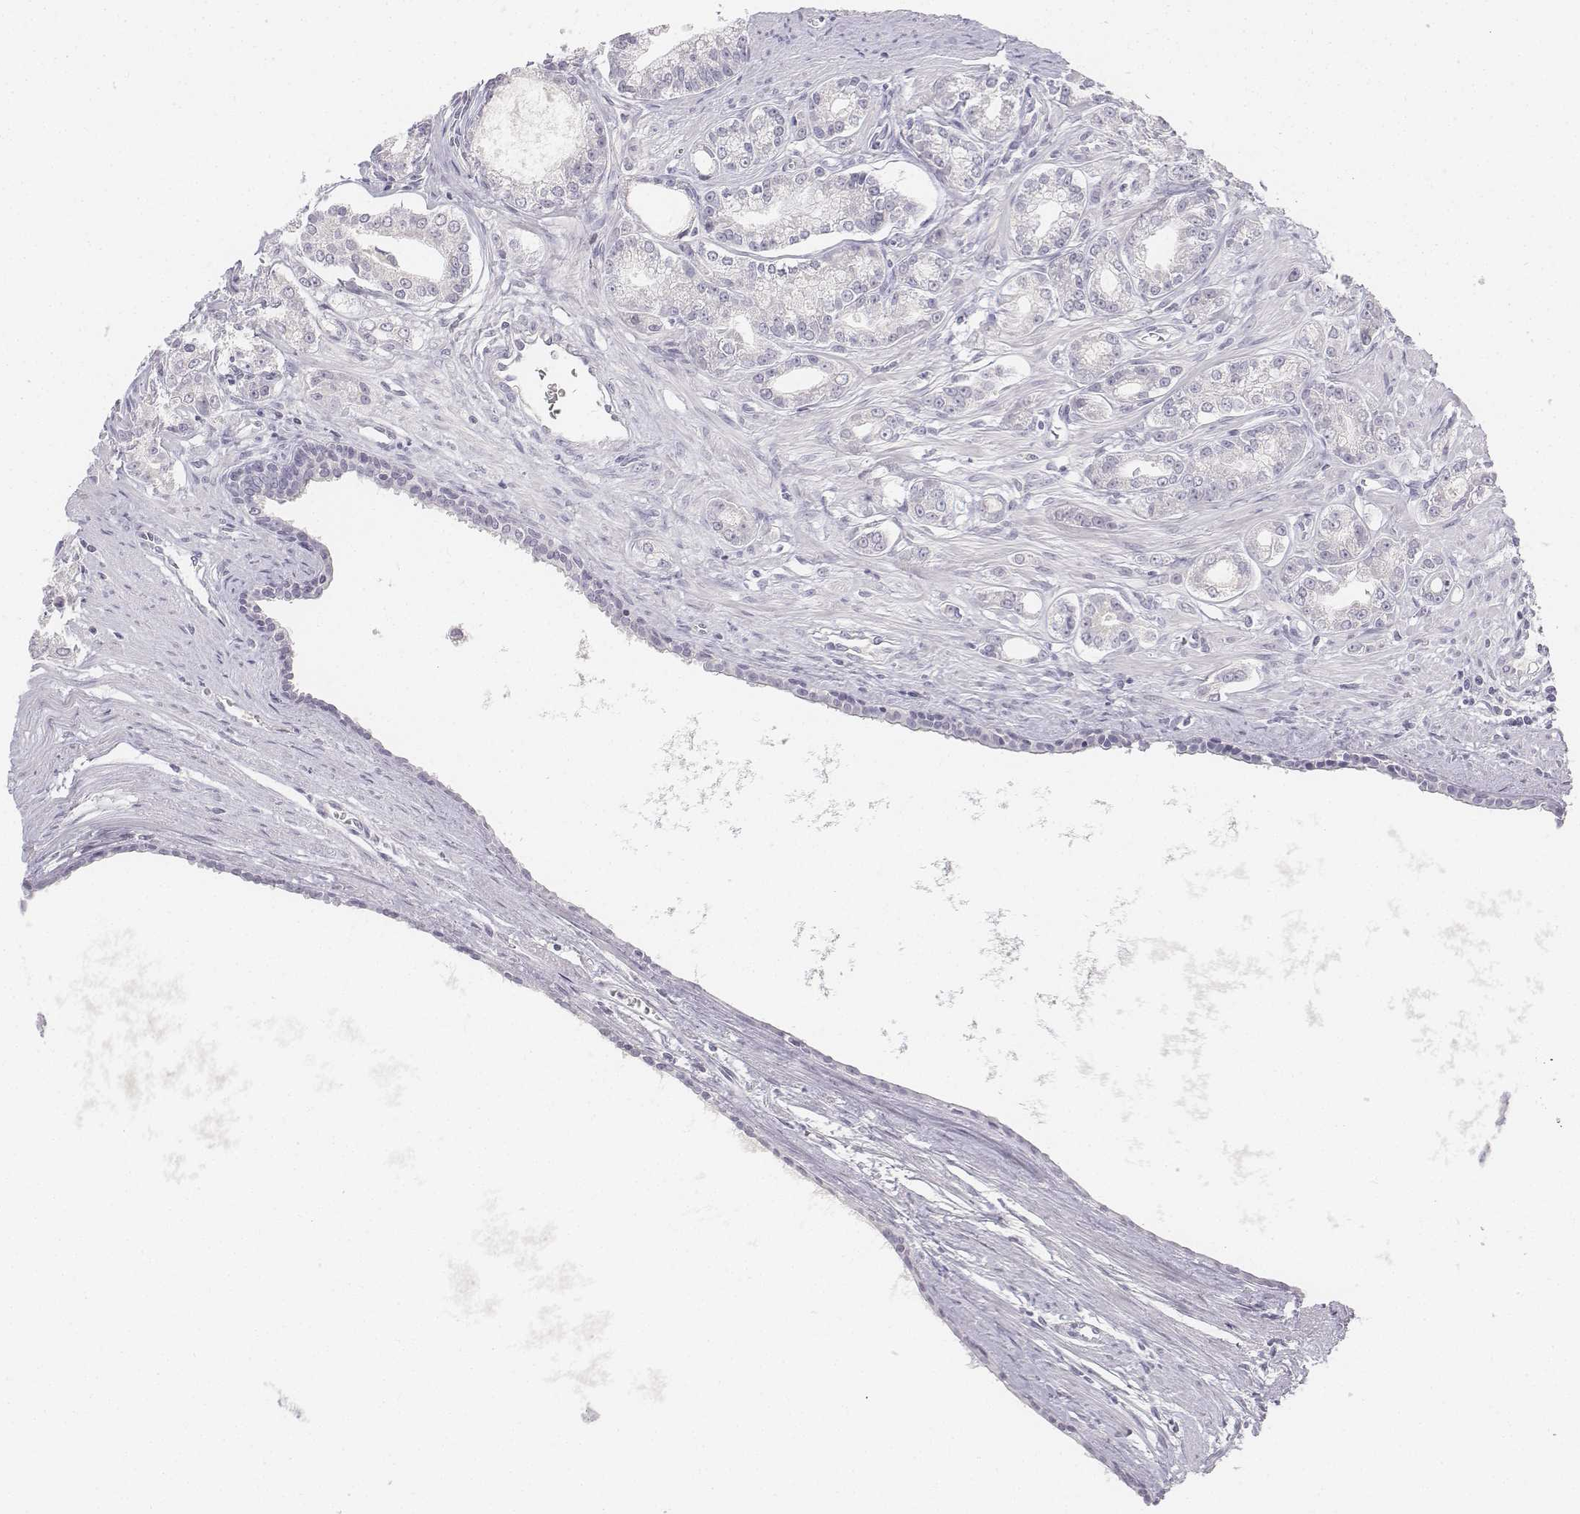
{"staining": {"intensity": "negative", "quantity": "none", "location": "none"}, "tissue": "prostate cancer", "cell_type": "Tumor cells", "image_type": "cancer", "snomed": [{"axis": "morphology", "description": "Adenocarcinoma, NOS"}, {"axis": "topography", "description": "Prostate"}], "caption": "Adenocarcinoma (prostate) was stained to show a protein in brown. There is no significant staining in tumor cells.", "gene": "UCN2", "patient": {"sex": "male", "age": 71}}